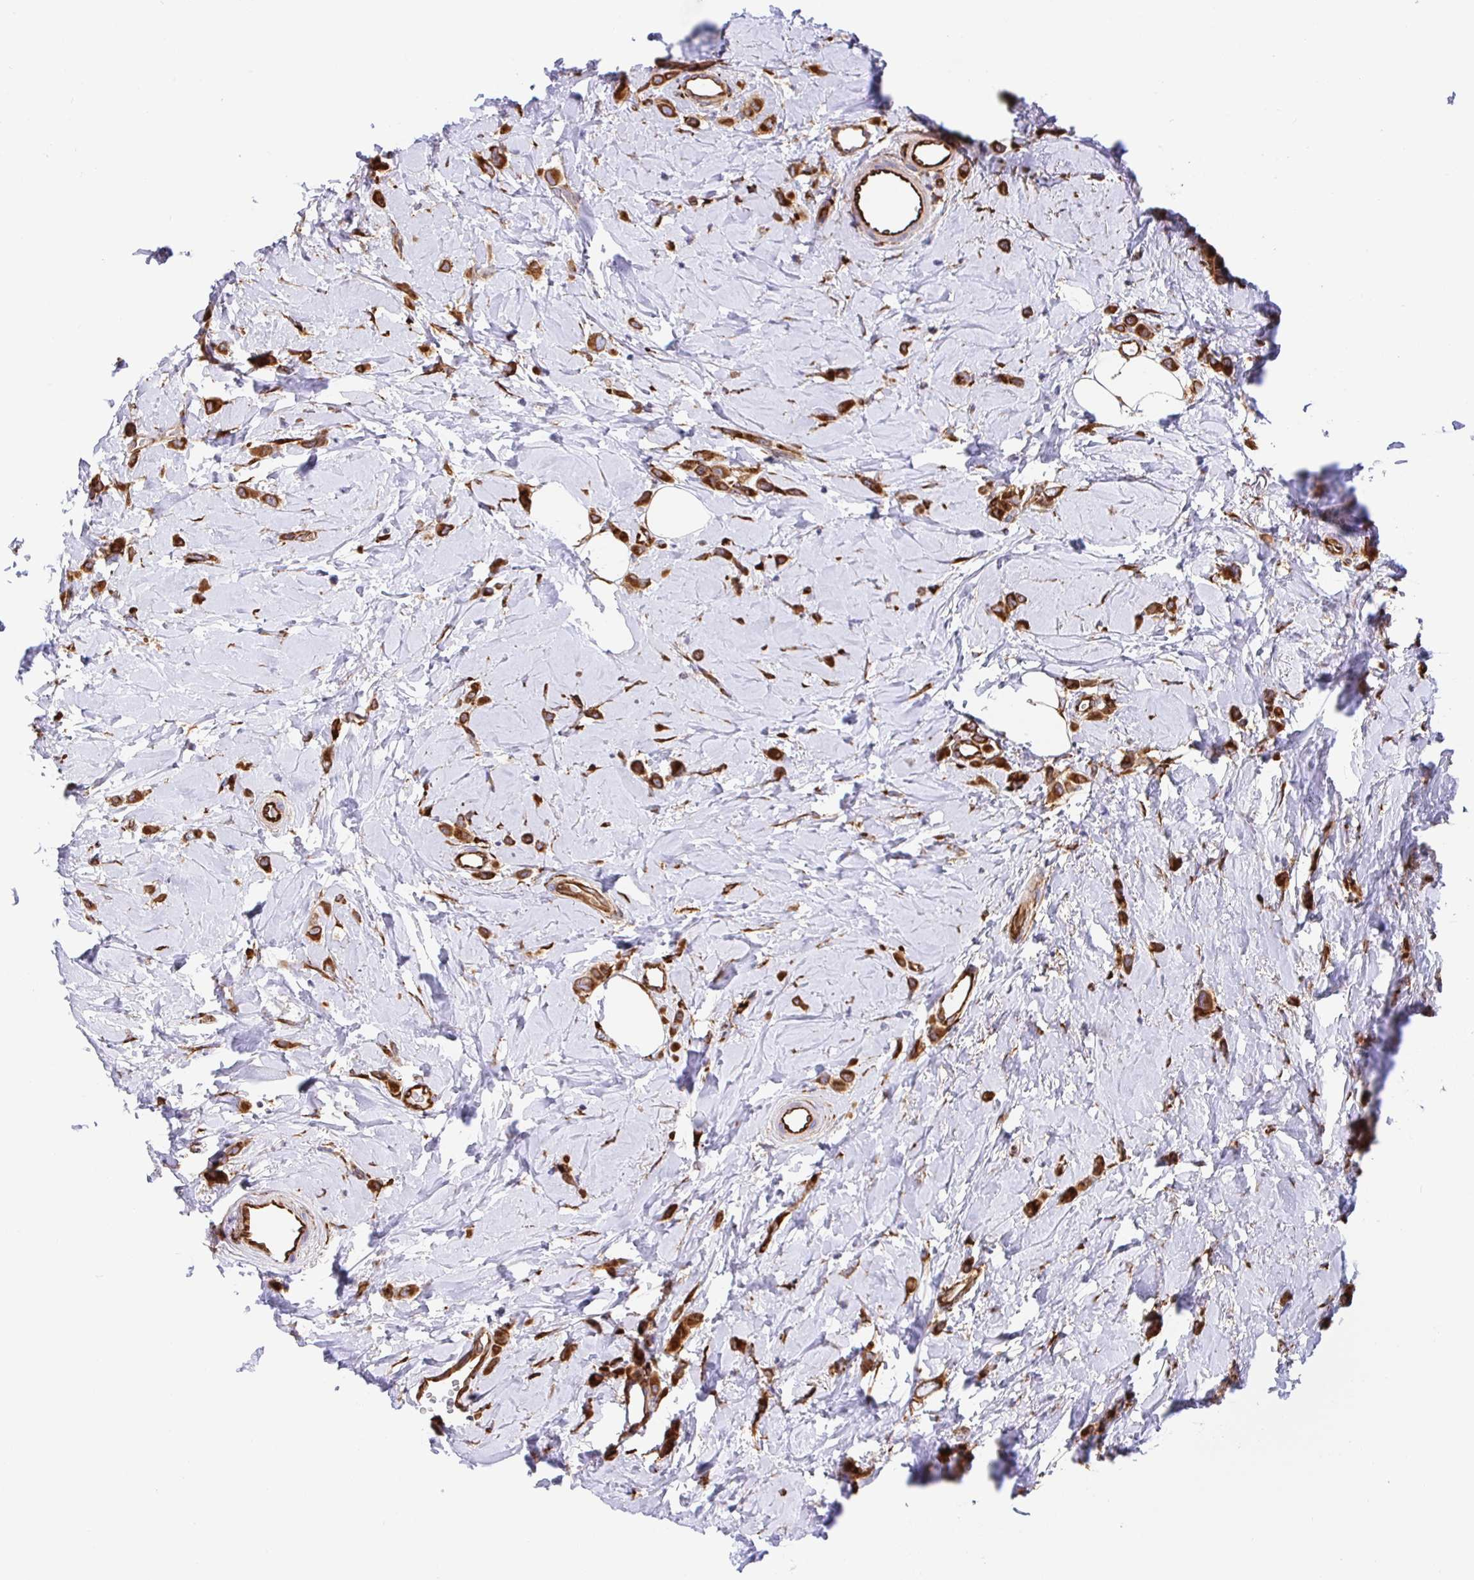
{"staining": {"intensity": "strong", "quantity": ">75%", "location": "cytoplasmic/membranous"}, "tissue": "breast cancer", "cell_type": "Tumor cells", "image_type": "cancer", "snomed": [{"axis": "morphology", "description": "Lobular carcinoma"}, {"axis": "topography", "description": "Breast"}], "caption": "Protein analysis of breast cancer (lobular carcinoma) tissue reveals strong cytoplasmic/membranous positivity in about >75% of tumor cells.", "gene": "MAOA", "patient": {"sex": "female", "age": 66}}